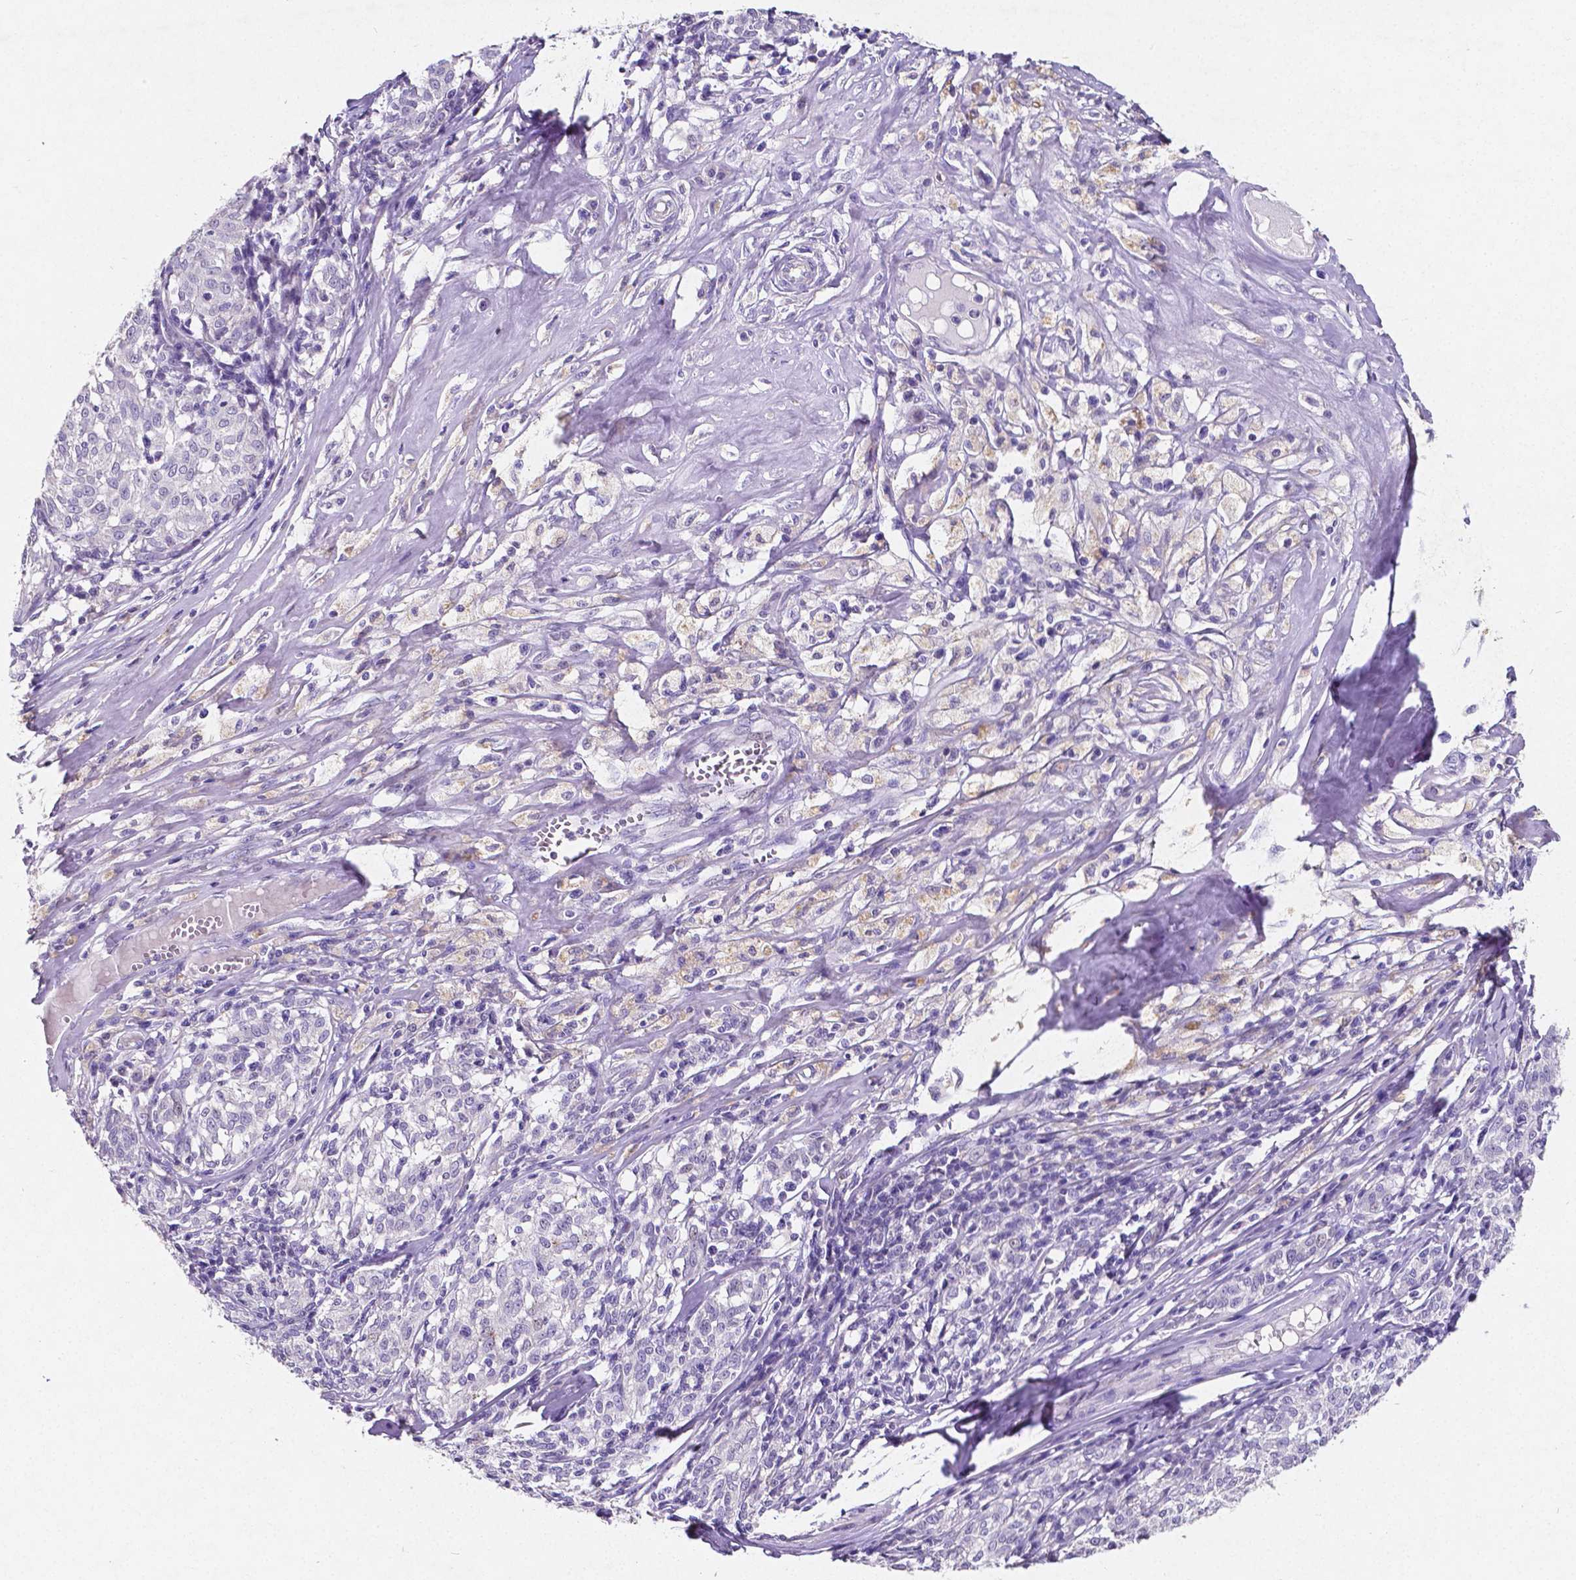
{"staining": {"intensity": "negative", "quantity": "none", "location": "none"}, "tissue": "melanoma", "cell_type": "Tumor cells", "image_type": "cancer", "snomed": [{"axis": "morphology", "description": "Malignant melanoma, NOS"}, {"axis": "topography", "description": "Skin"}], "caption": "Tumor cells are negative for brown protein staining in malignant melanoma.", "gene": "SATB2", "patient": {"sex": "female", "age": 72}}